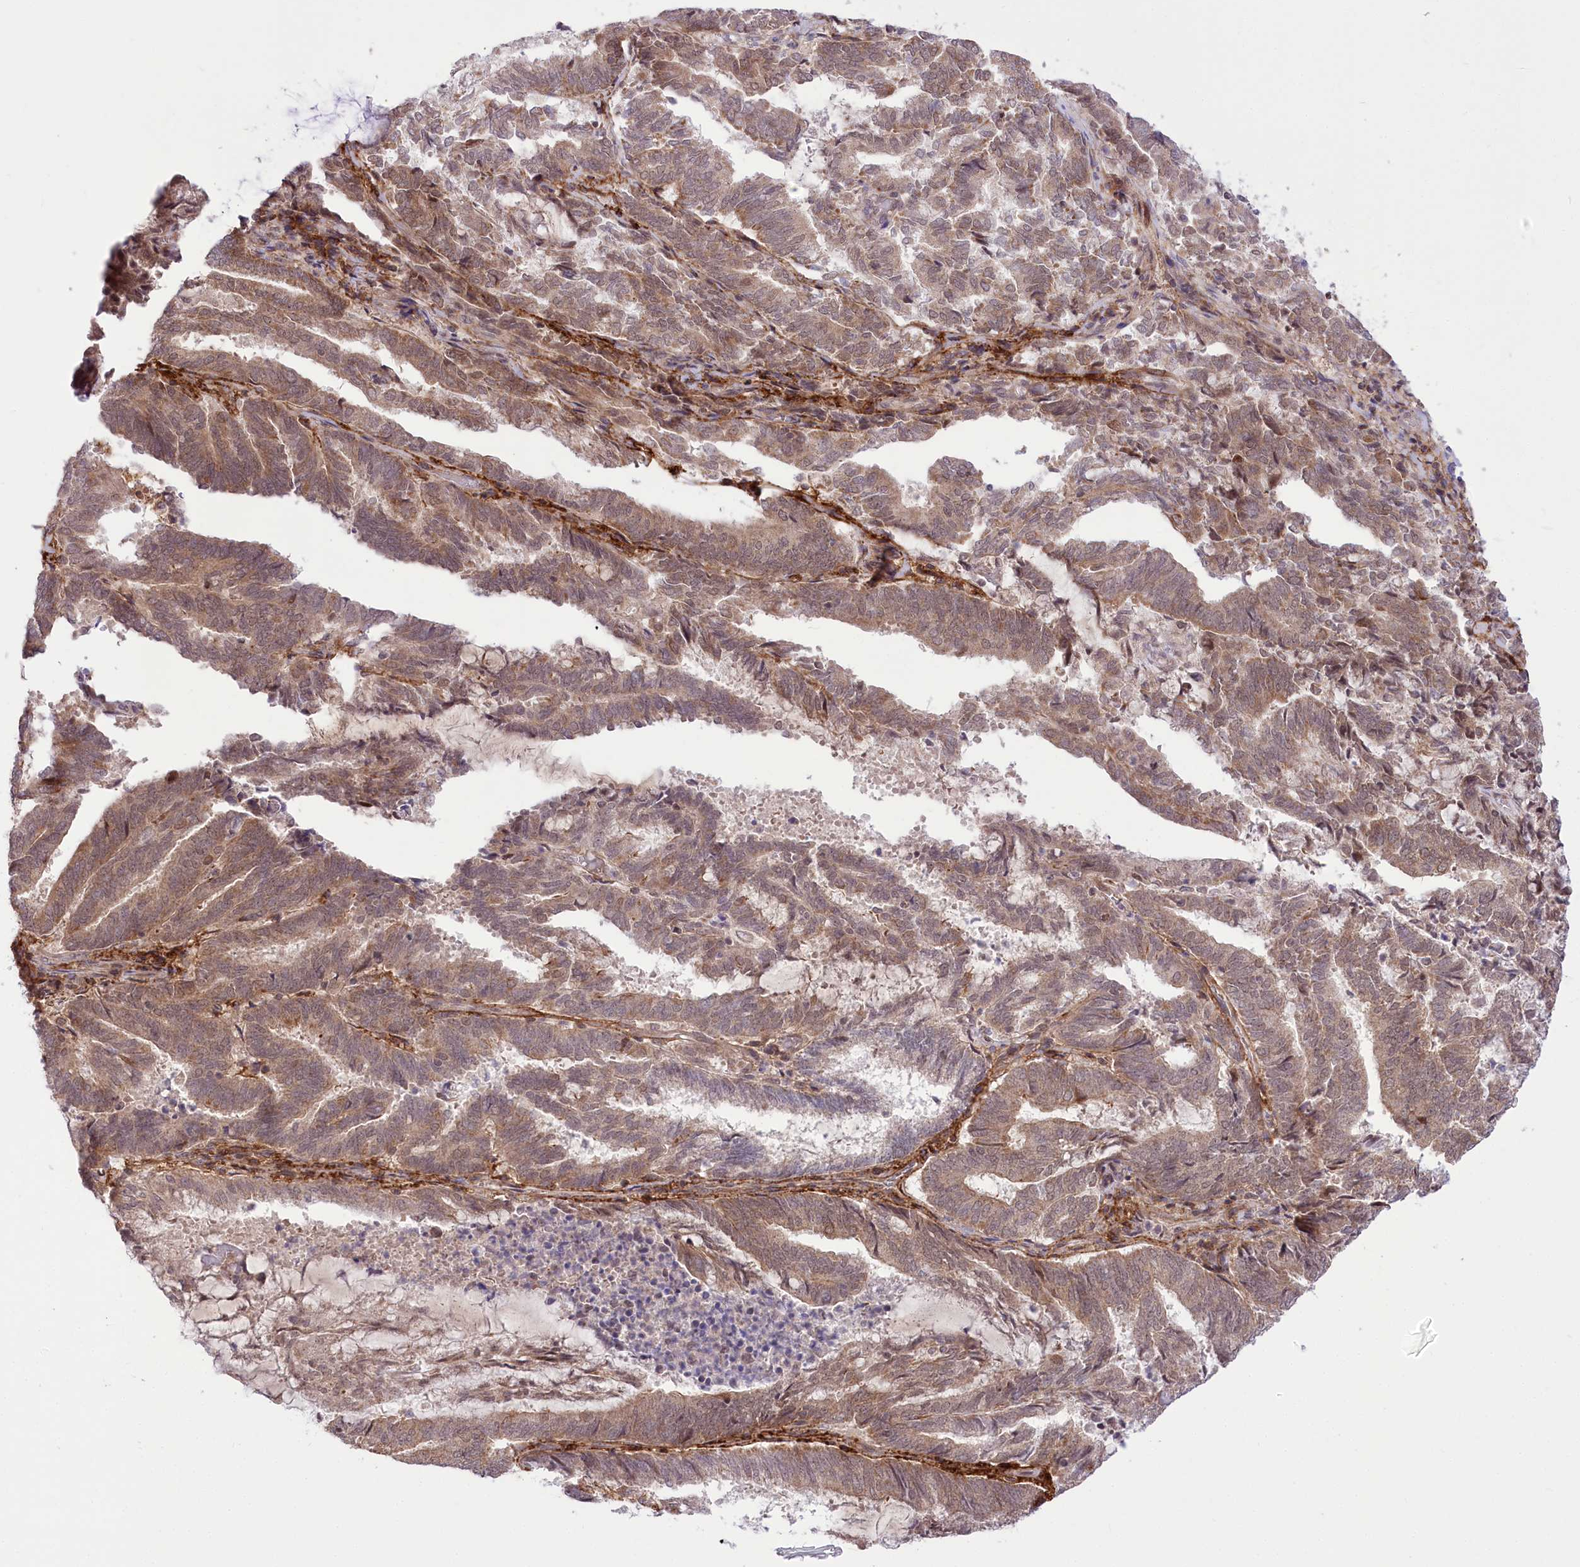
{"staining": {"intensity": "moderate", "quantity": ">75%", "location": "cytoplasmic/membranous"}, "tissue": "endometrial cancer", "cell_type": "Tumor cells", "image_type": "cancer", "snomed": [{"axis": "morphology", "description": "Adenocarcinoma, NOS"}, {"axis": "topography", "description": "Endometrium"}], "caption": "Immunohistochemical staining of human endometrial cancer (adenocarcinoma) exhibits moderate cytoplasmic/membranous protein staining in about >75% of tumor cells.", "gene": "ZMAT2", "patient": {"sex": "female", "age": 80}}